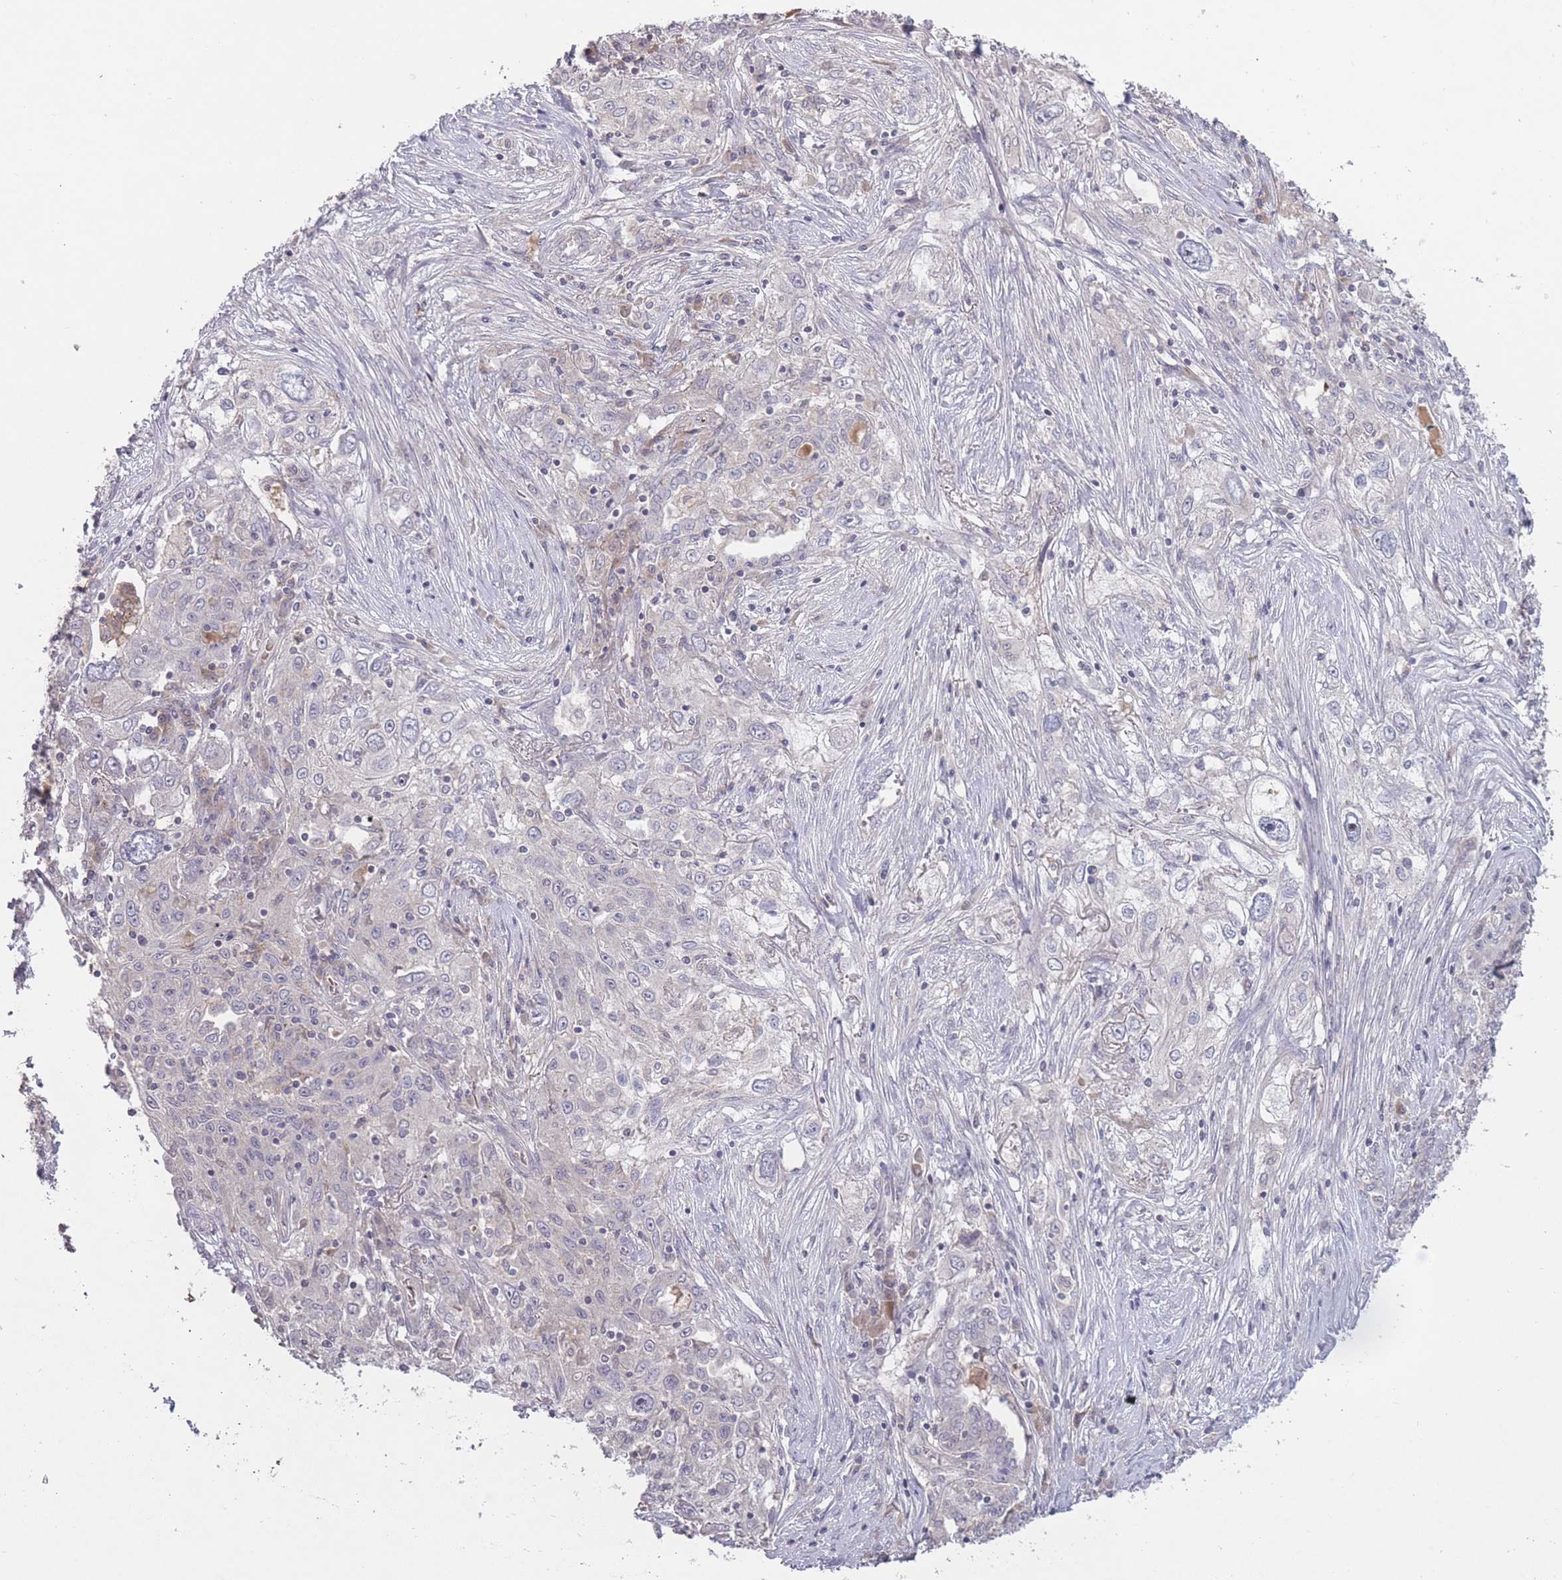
{"staining": {"intensity": "negative", "quantity": "none", "location": "none"}, "tissue": "lung cancer", "cell_type": "Tumor cells", "image_type": "cancer", "snomed": [{"axis": "morphology", "description": "Squamous cell carcinoma, NOS"}, {"axis": "topography", "description": "Lung"}], "caption": "The histopathology image shows no significant positivity in tumor cells of lung squamous cell carcinoma. (DAB (3,3'-diaminobenzidine) immunohistochemistry visualized using brightfield microscopy, high magnification).", "gene": "ADCYAP1R1", "patient": {"sex": "female", "age": 69}}